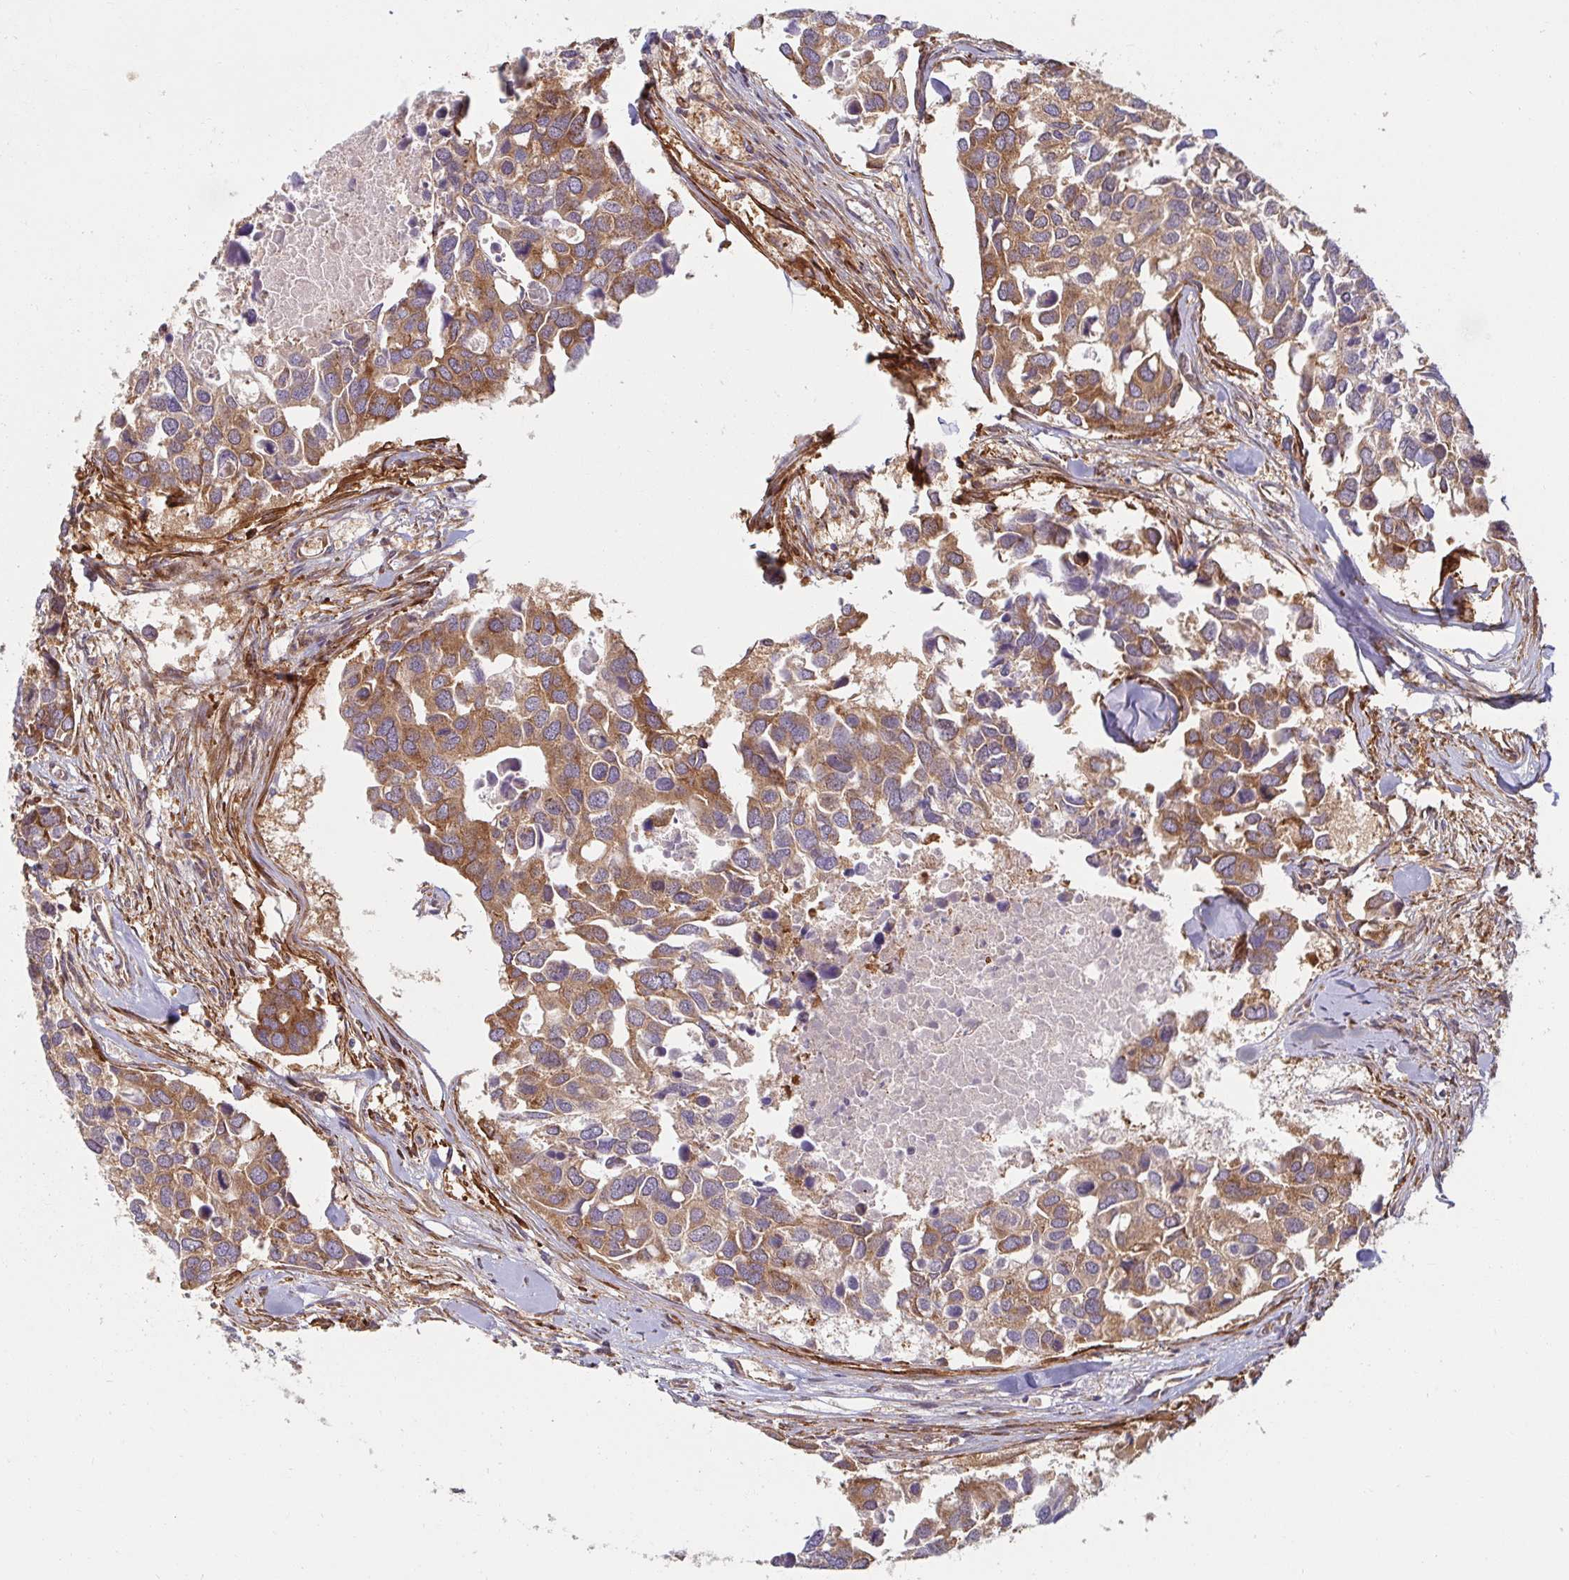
{"staining": {"intensity": "moderate", "quantity": ">75%", "location": "cytoplasmic/membranous"}, "tissue": "breast cancer", "cell_type": "Tumor cells", "image_type": "cancer", "snomed": [{"axis": "morphology", "description": "Duct carcinoma"}, {"axis": "topography", "description": "Breast"}], "caption": "Protein analysis of breast cancer tissue reveals moderate cytoplasmic/membranous expression in about >75% of tumor cells.", "gene": "BTF3", "patient": {"sex": "female", "age": 83}}